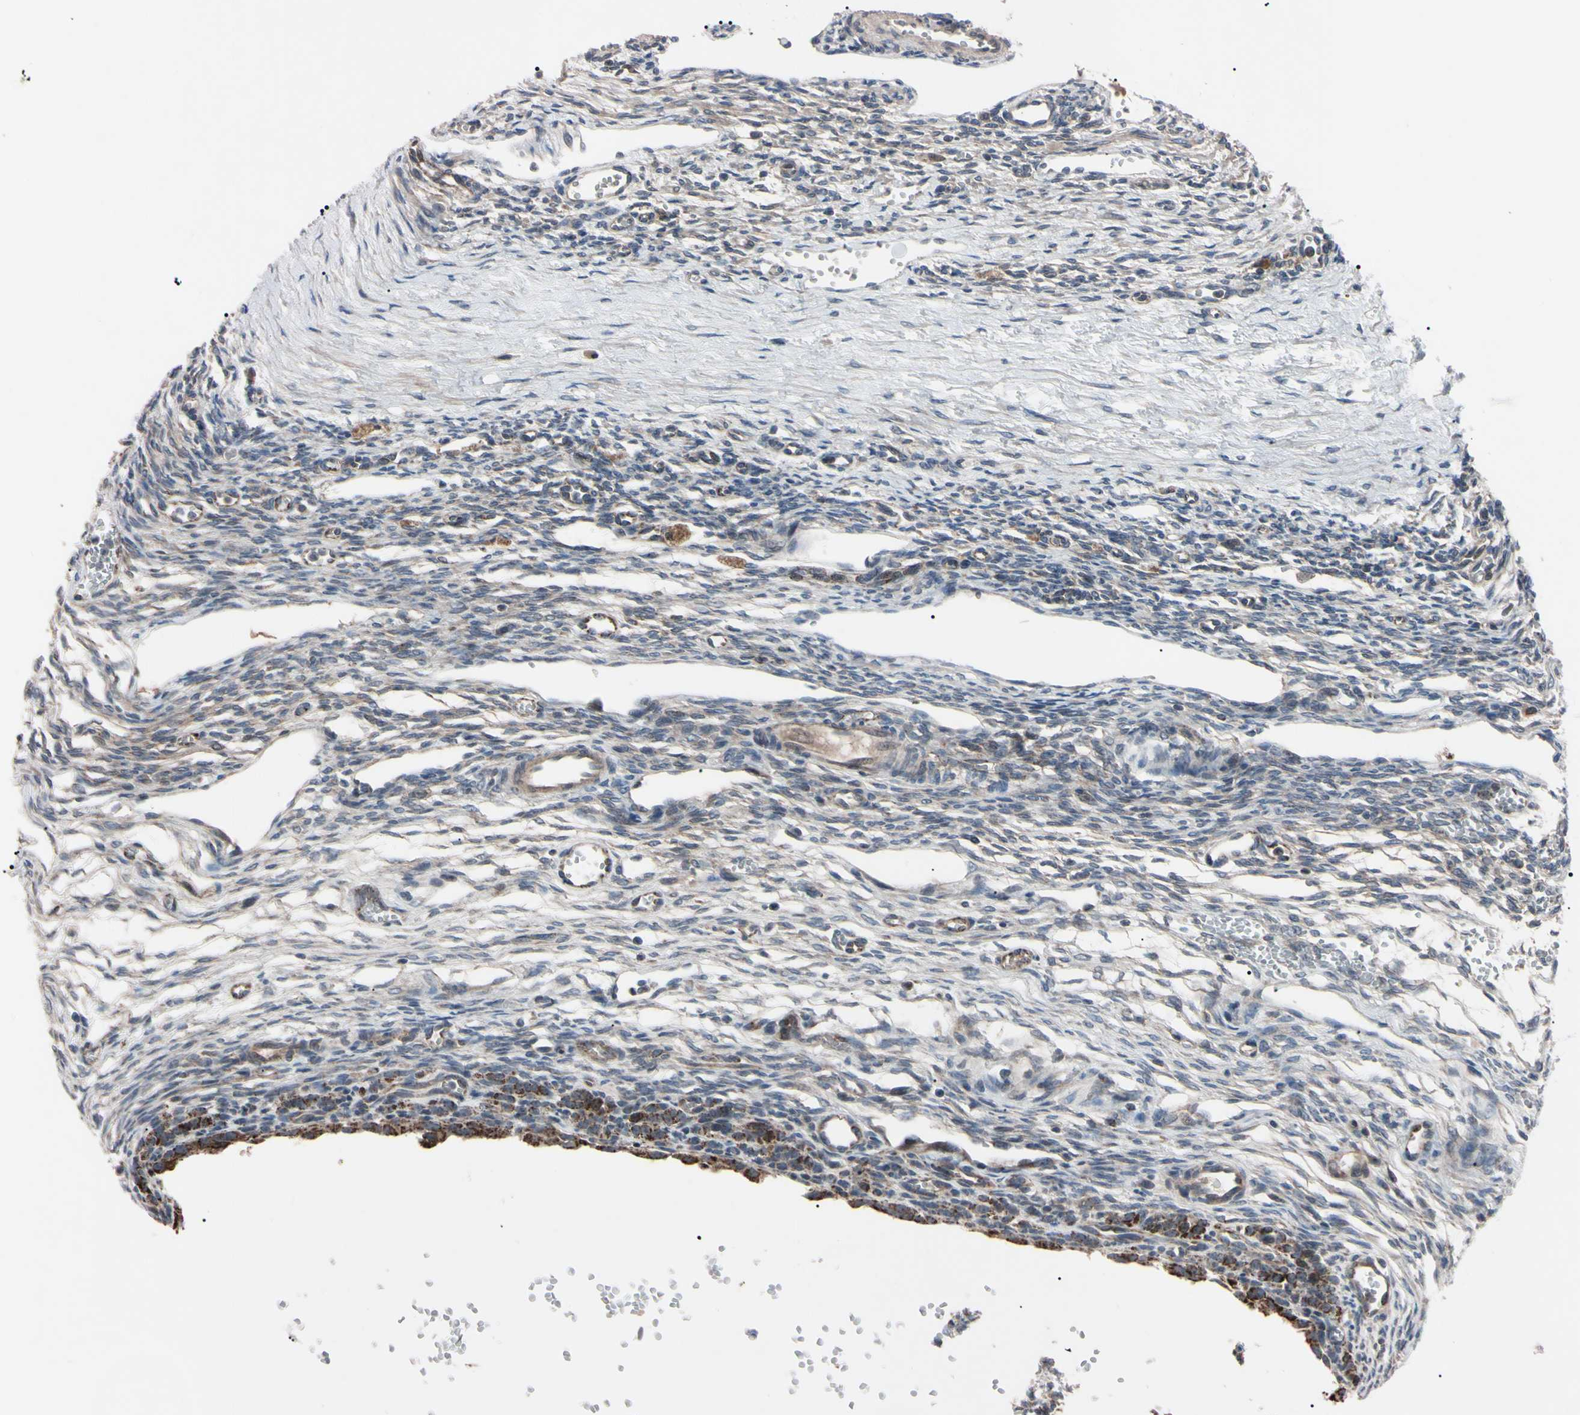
{"staining": {"intensity": "weak", "quantity": ">75%", "location": "cytoplasmic/membranous"}, "tissue": "ovary", "cell_type": "Follicle cells", "image_type": "normal", "snomed": [{"axis": "morphology", "description": "Normal tissue, NOS"}, {"axis": "topography", "description": "Ovary"}], "caption": "Follicle cells reveal low levels of weak cytoplasmic/membranous staining in approximately >75% of cells in unremarkable human ovary.", "gene": "TNFRSF1A", "patient": {"sex": "female", "age": 33}}